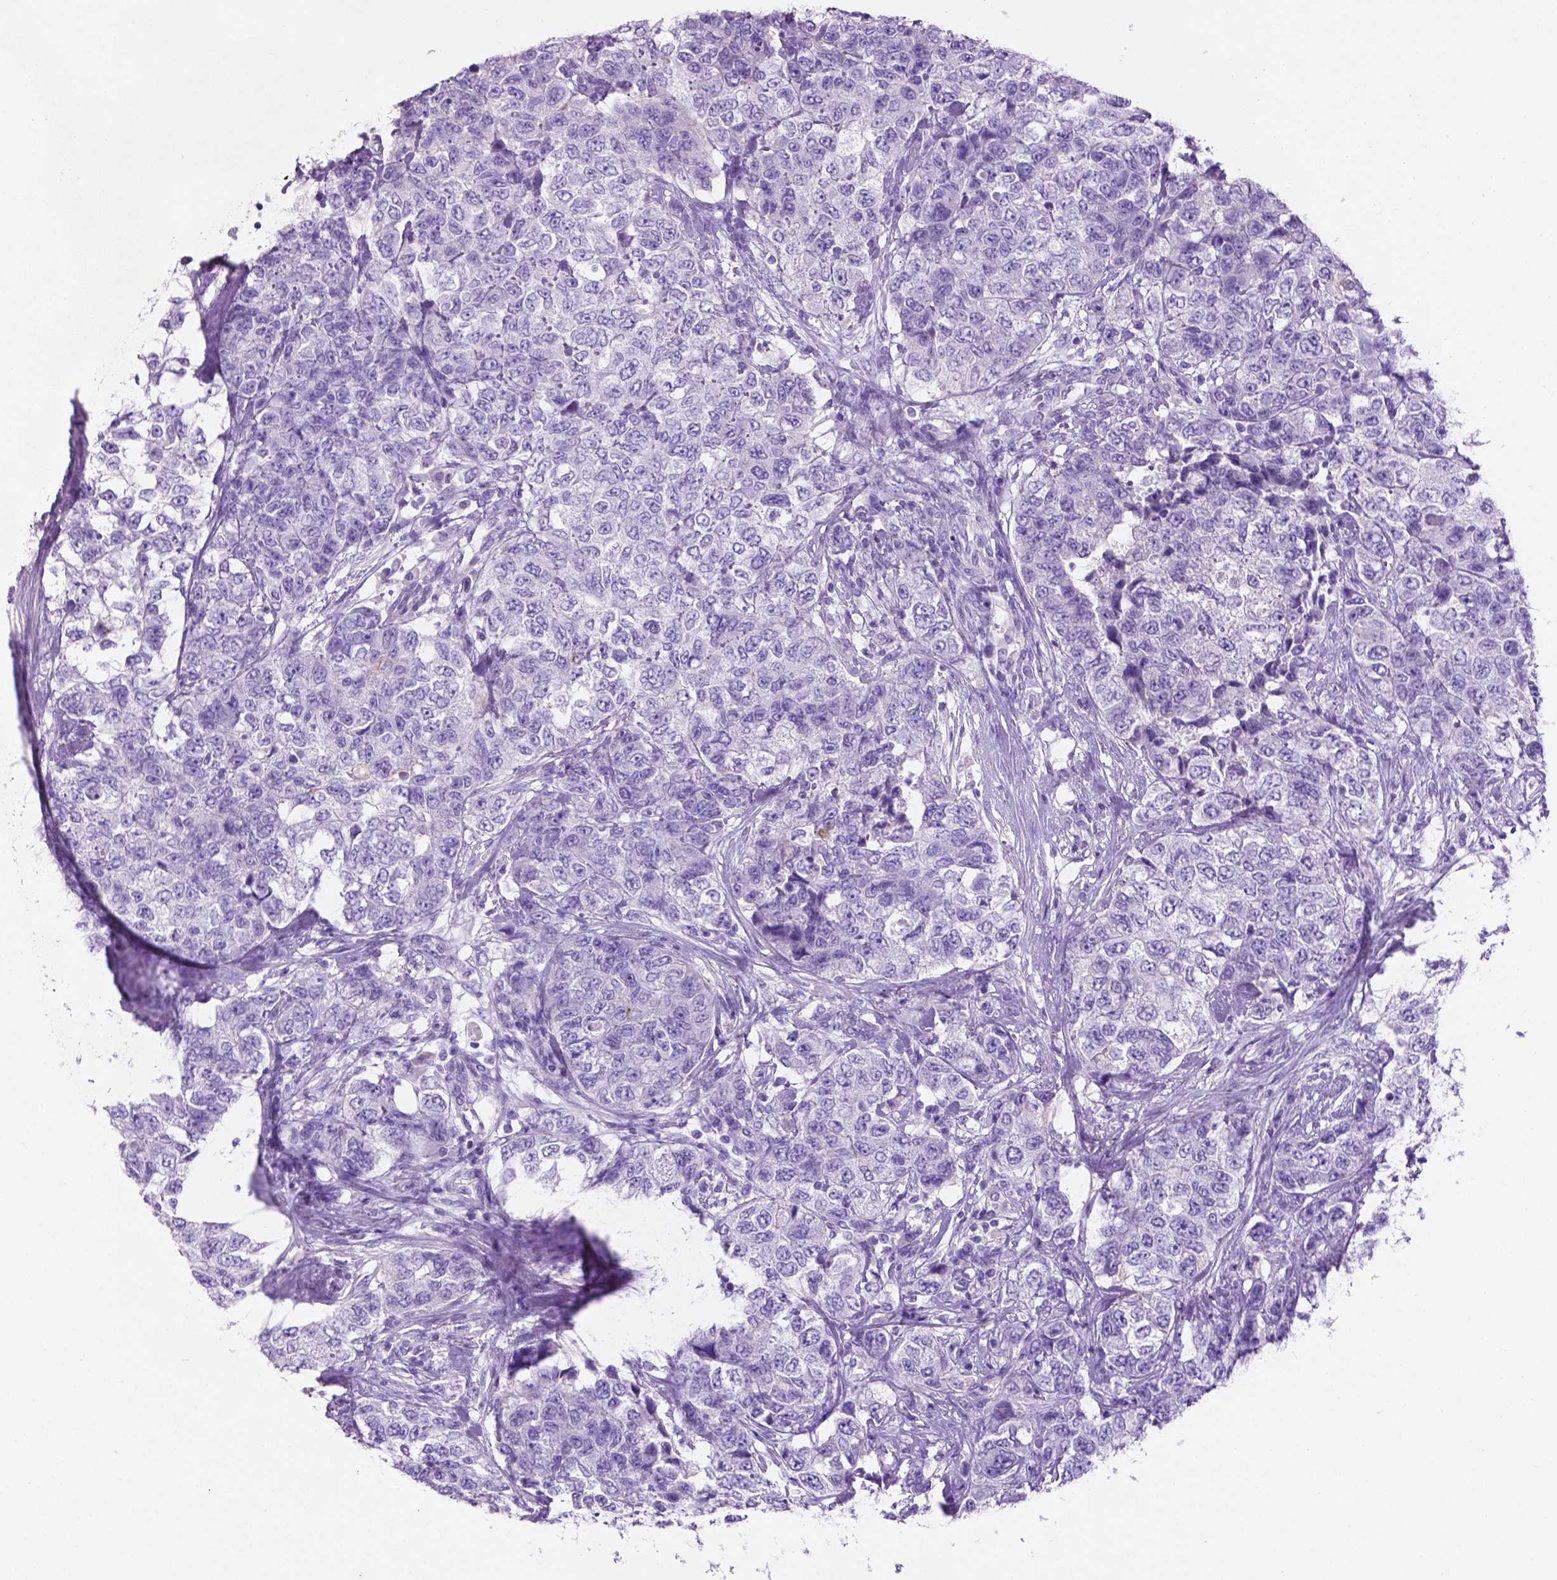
{"staining": {"intensity": "negative", "quantity": "none", "location": "none"}, "tissue": "urothelial cancer", "cell_type": "Tumor cells", "image_type": "cancer", "snomed": [{"axis": "morphology", "description": "Urothelial carcinoma, High grade"}, {"axis": "topography", "description": "Urinary bladder"}], "caption": "A high-resolution micrograph shows IHC staining of urothelial cancer, which exhibits no significant positivity in tumor cells.", "gene": "POU4F1", "patient": {"sex": "female", "age": 78}}